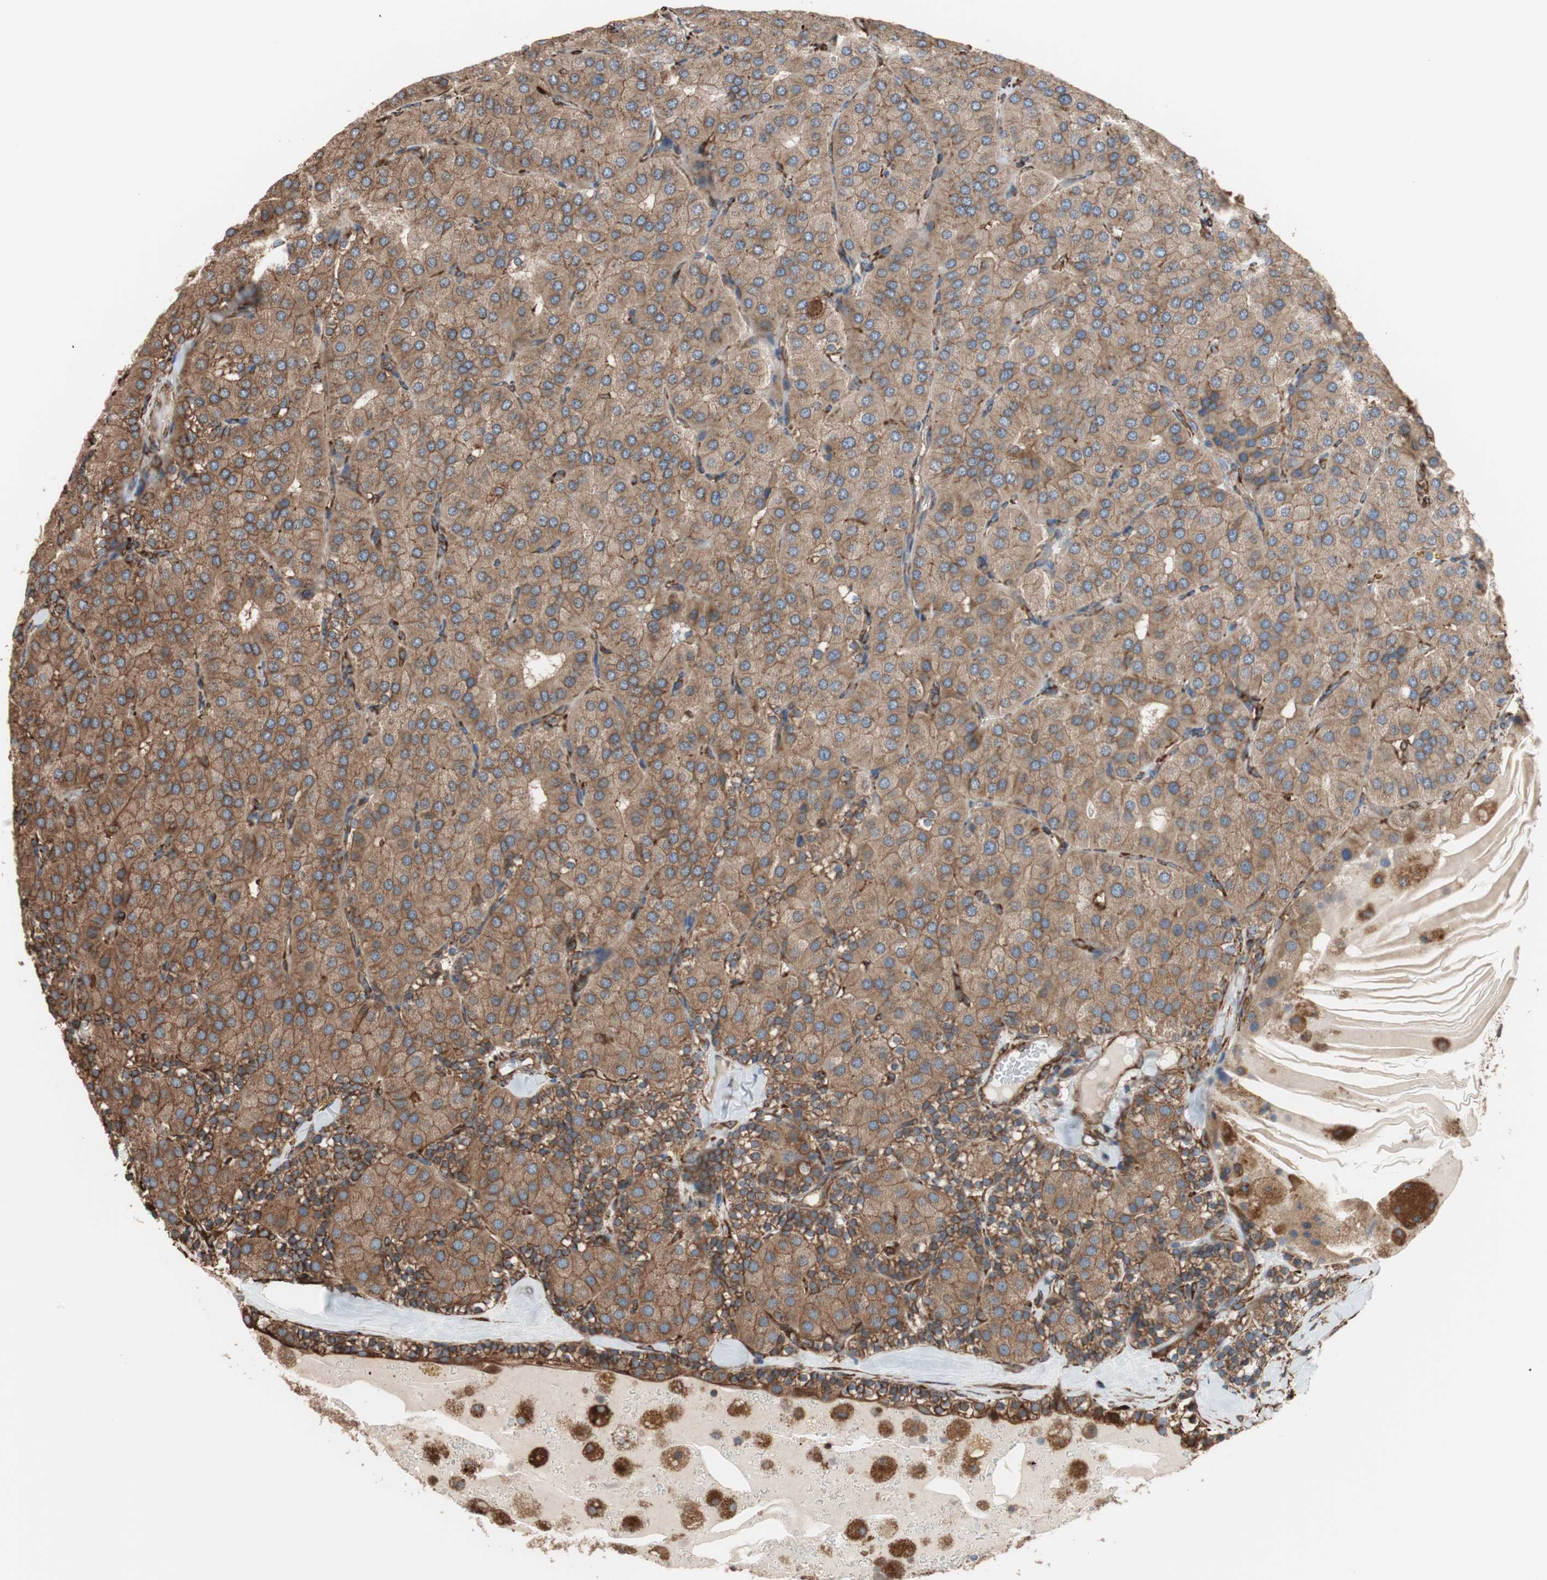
{"staining": {"intensity": "moderate", "quantity": ">75%", "location": "cytoplasmic/membranous"}, "tissue": "parathyroid gland", "cell_type": "Glandular cells", "image_type": "normal", "snomed": [{"axis": "morphology", "description": "Normal tissue, NOS"}, {"axis": "morphology", "description": "Adenoma, NOS"}, {"axis": "topography", "description": "Parathyroid gland"}], "caption": "Brown immunohistochemical staining in normal parathyroid gland shows moderate cytoplasmic/membranous staining in approximately >75% of glandular cells. The staining is performed using DAB (3,3'-diaminobenzidine) brown chromogen to label protein expression. The nuclei are counter-stained blue using hematoxylin.", "gene": "GPSM2", "patient": {"sex": "female", "age": 86}}